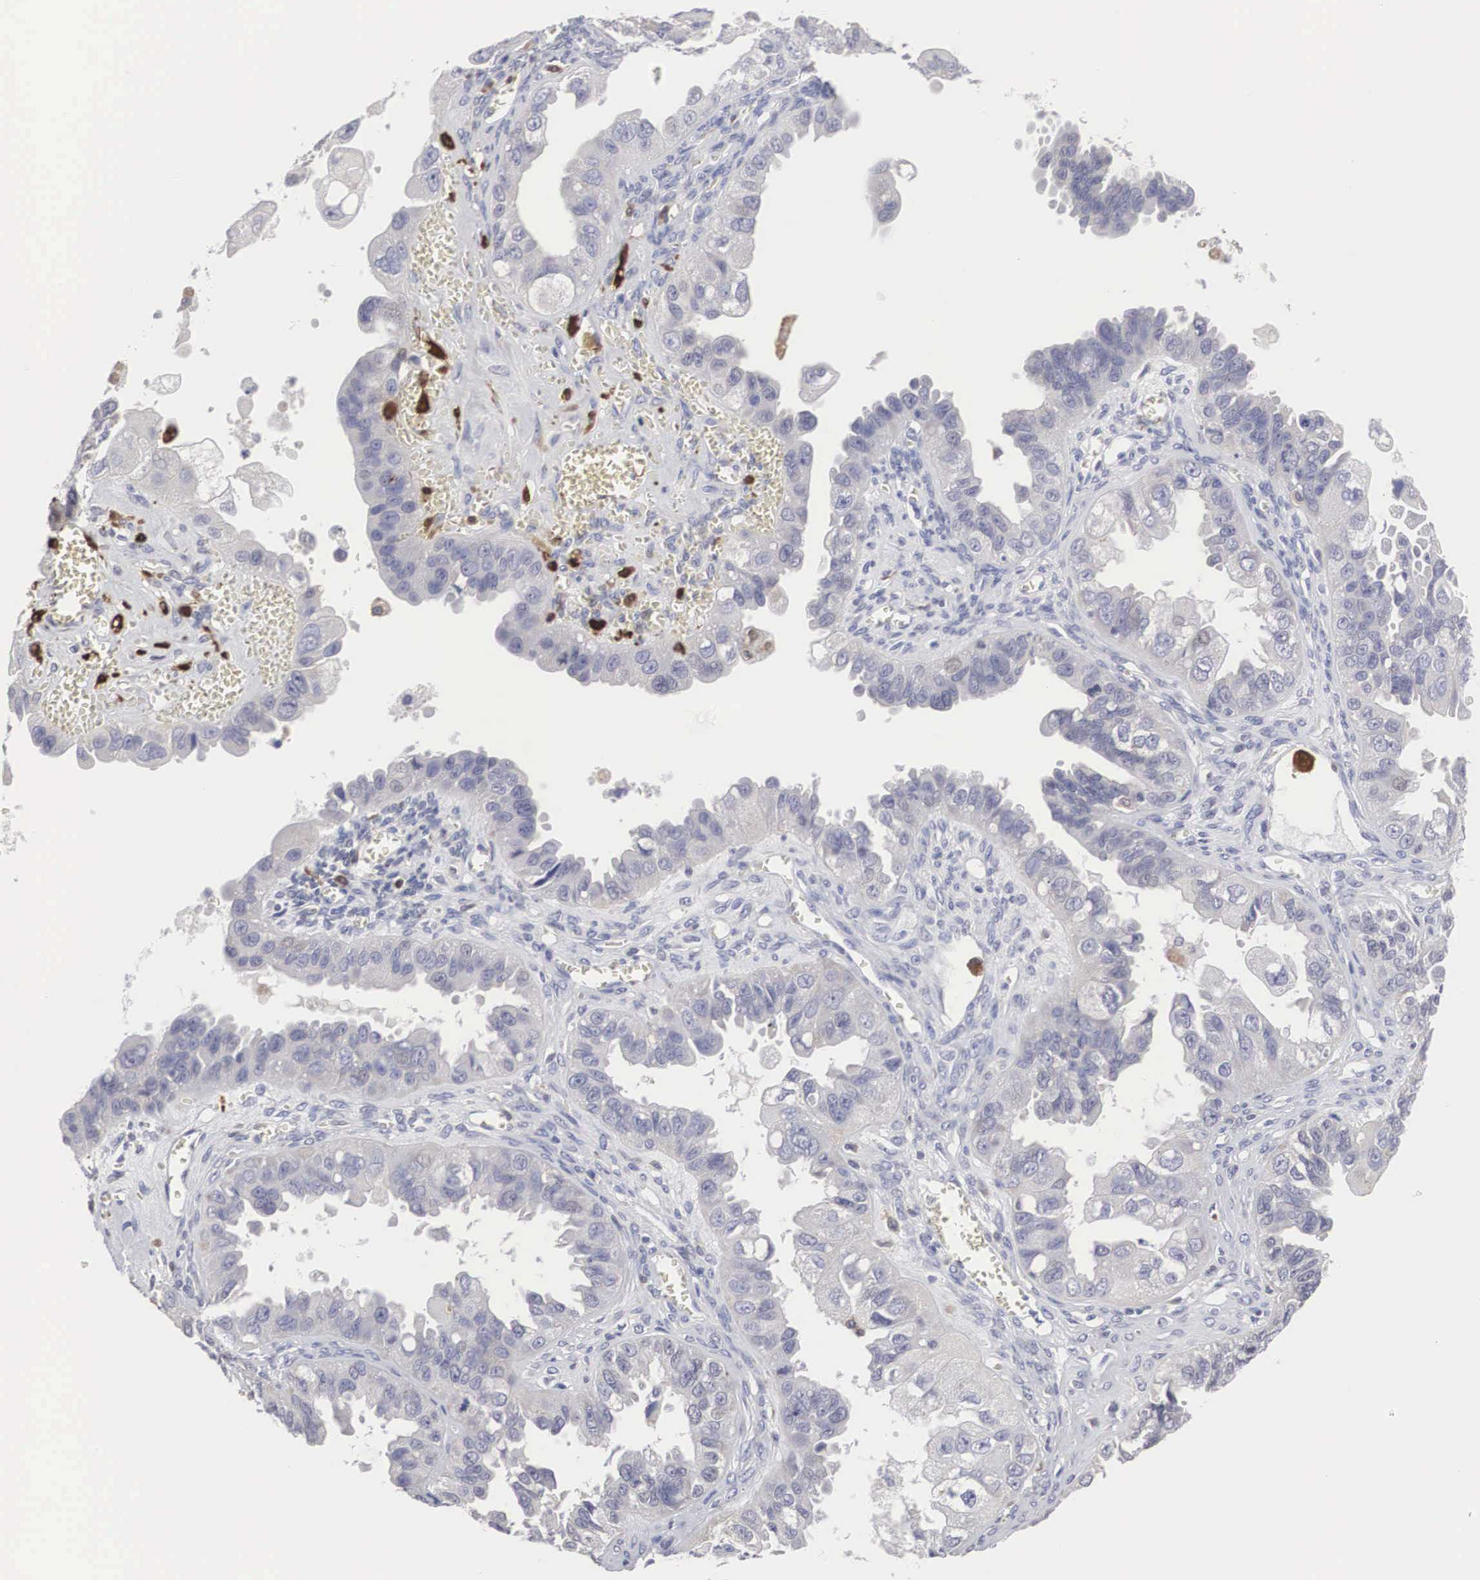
{"staining": {"intensity": "negative", "quantity": "none", "location": "none"}, "tissue": "ovarian cancer", "cell_type": "Tumor cells", "image_type": "cancer", "snomed": [{"axis": "morphology", "description": "Carcinoma, endometroid"}, {"axis": "topography", "description": "Ovary"}], "caption": "DAB (3,3'-diaminobenzidine) immunohistochemical staining of ovarian endometroid carcinoma displays no significant expression in tumor cells. (DAB immunohistochemistry (IHC) with hematoxylin counter stain).", "gene": "HMOX1", "patient": {"sex": "female", "age": 85}}